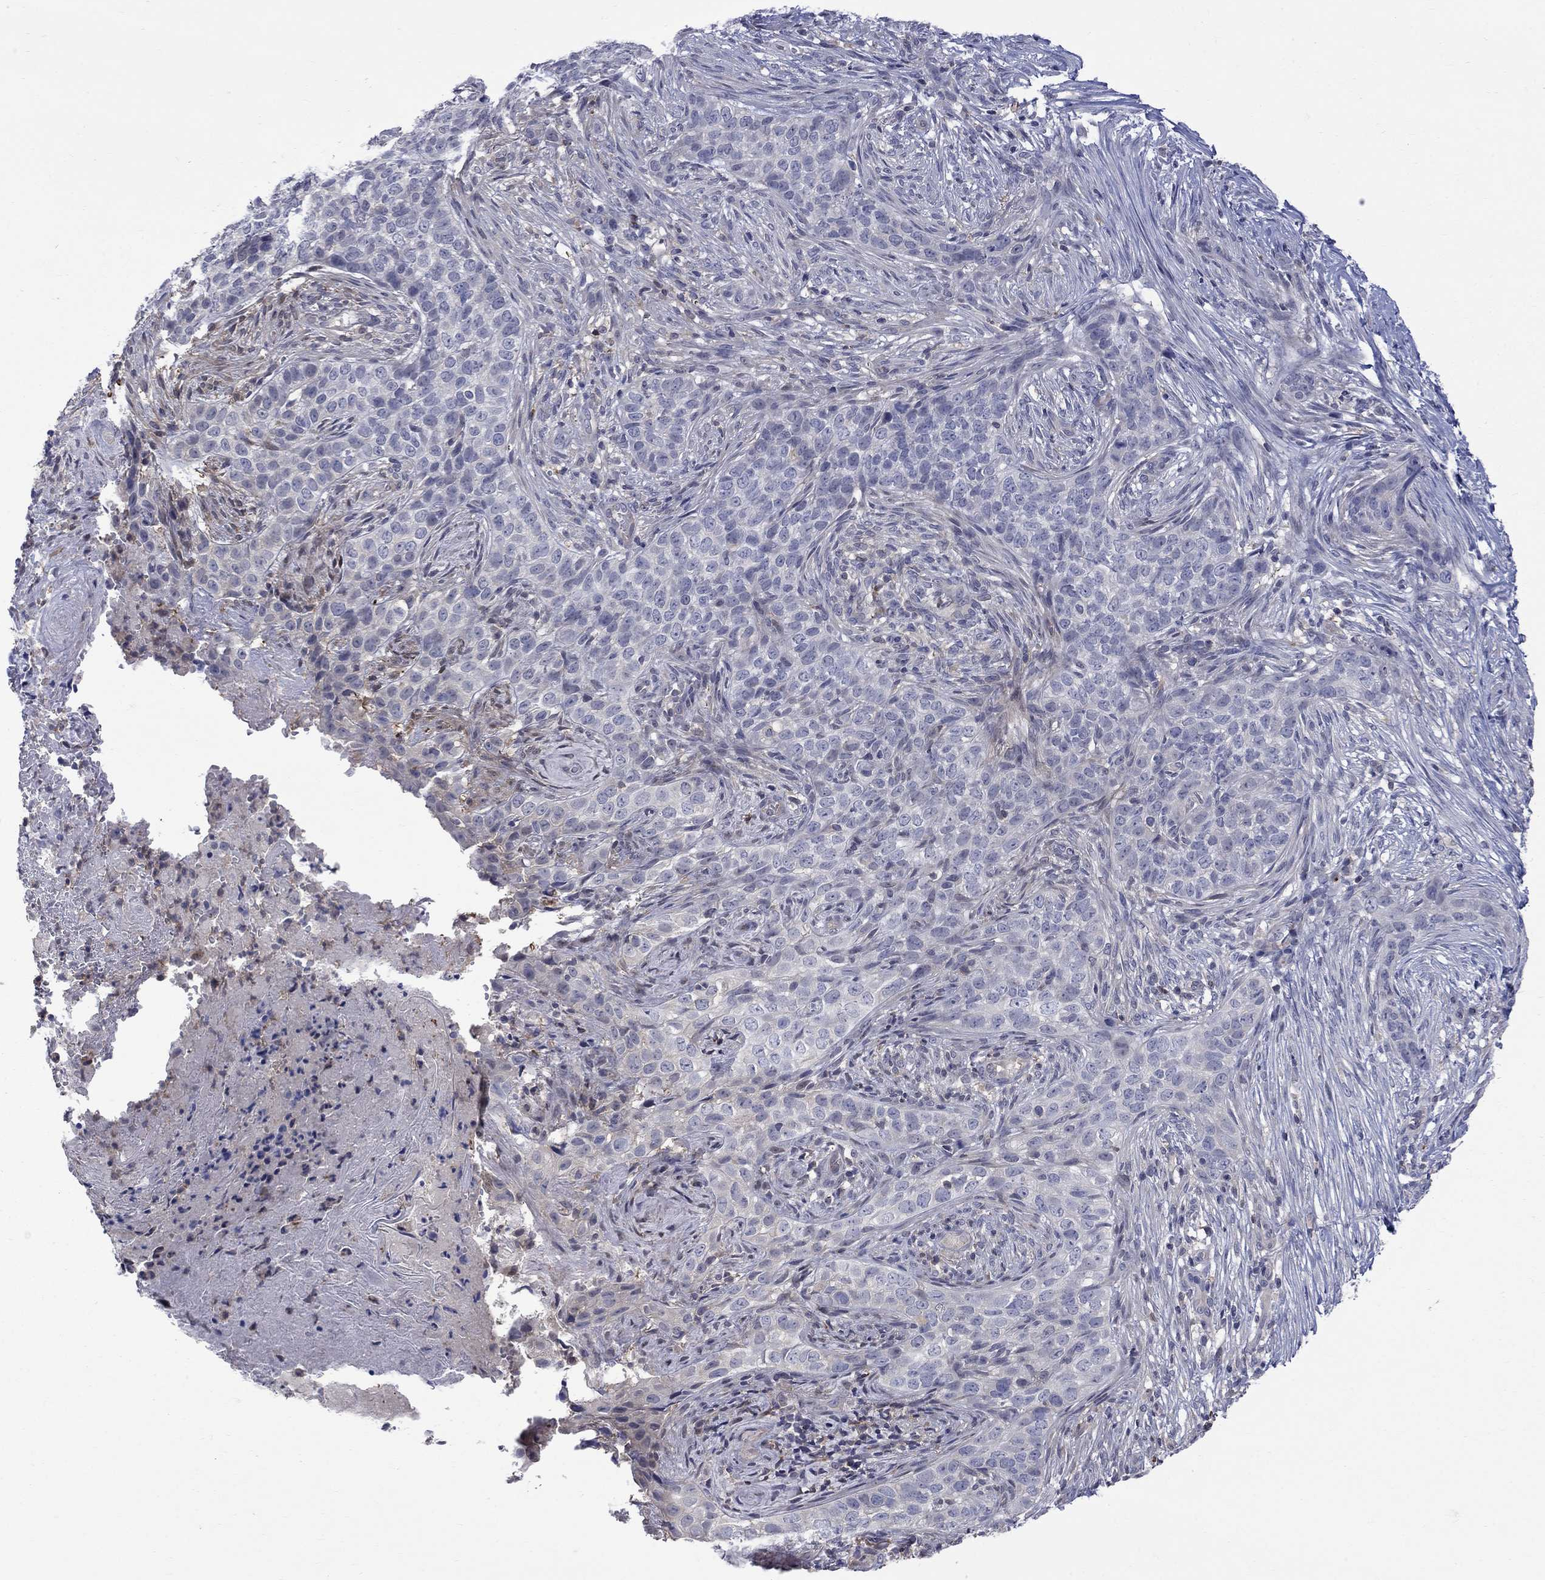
{"staining": {"intensity": "negative", "quantity": "none", "location": "none"}, "tissue": "skin cancer", "cell_type": "Tumor cells", "image_type": "cancer", "snomed": [{"axis": "morphology", "description": "Squamous cell carcinoma, NOS"}, {"axis": "topography", "description": "Skin"}], "caption": "An IHC image of skin squamous cell carcinoma is shown. There is no staining in tumor cells of skin squamous cell carcinoma. (DAB IHC visualized using brightfield microscopy, high magnification).", "gene": "HKDC1", "patient": {"sex": "male", "age": 88}}